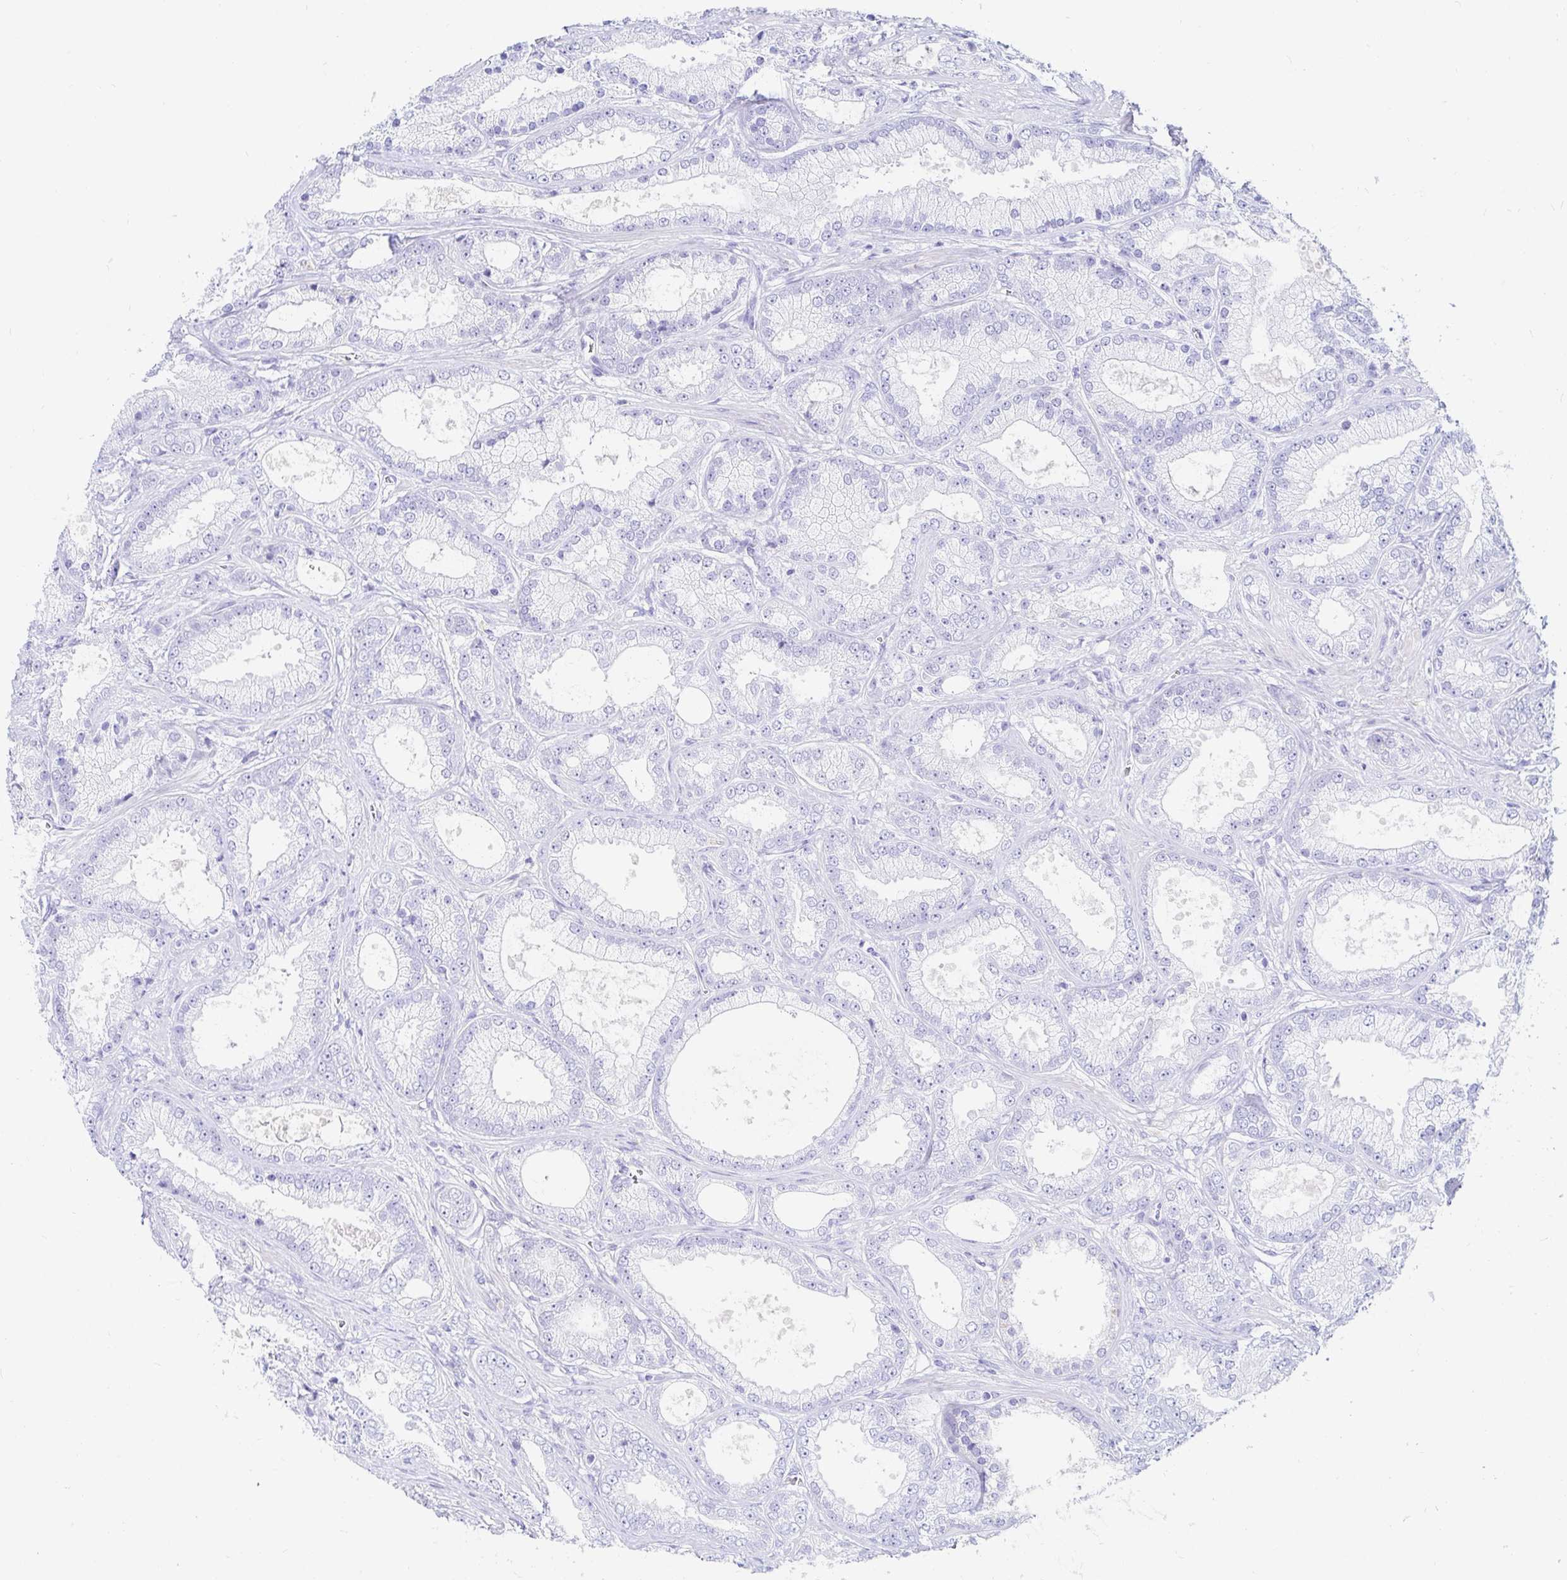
{"staining": {"intensity": "negative", "quantity": "none", "location": "none"}, "tissue": "prostate cancer", "cell_type": "Tumor cells", "image_type": "cancer", "snomed": [{"axis": "morphology", "description": "Adenocarcinoma, High grade"}, {"axis": "topography", "description": "Prostate"}], "caption": "The immunohistochemistry (IHC) histopathology image has no significant positivity in tumor cells of prostate cancer (high-grade adenocarcinoma) tissue.", "gene": "NR2E1", "patient": {"sex": "male", "age": 67}}